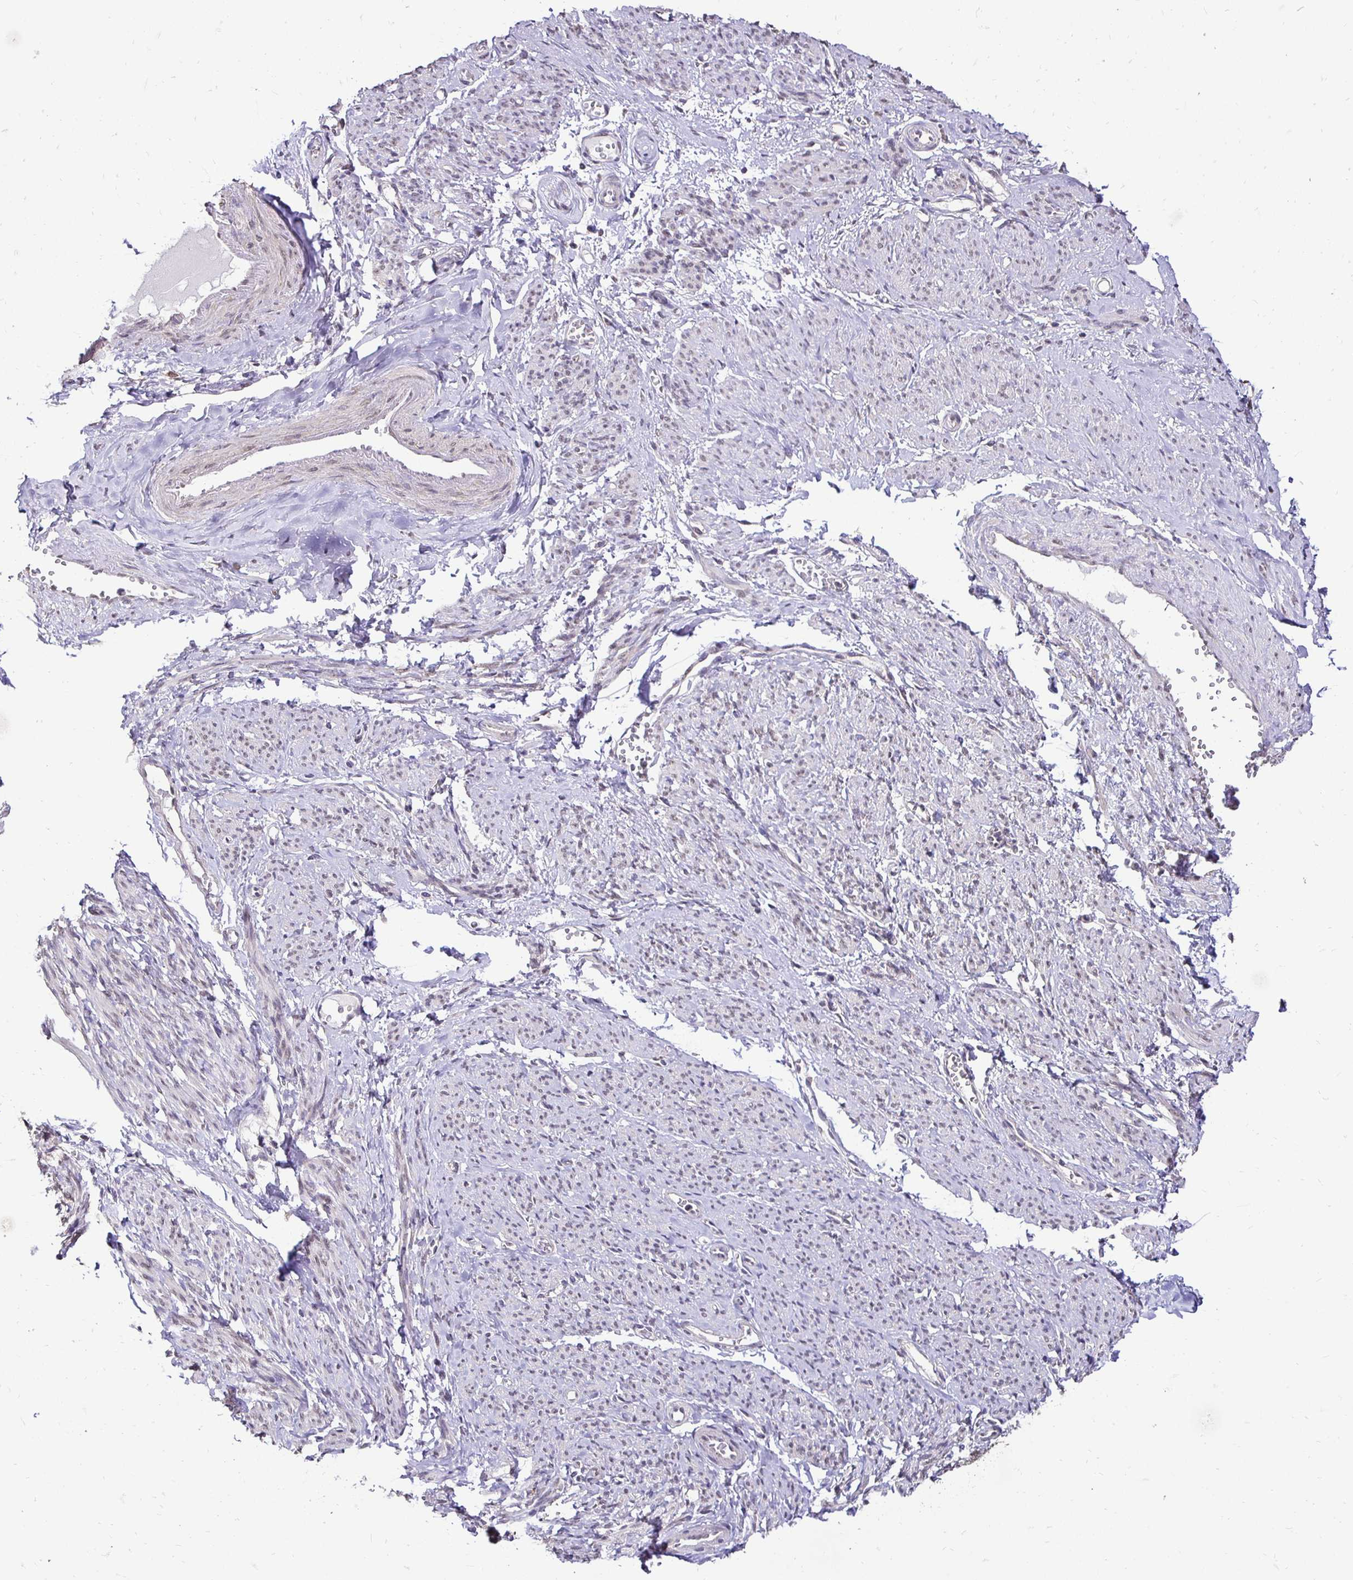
{"staining": {"intensity": "weak", "quantity": "25%-75%", "location": "nuclear"}, "tissue": "smooth muscle", "cell_type": "Smooth muscle cells", "image_type": "normal", "snomed": [{"axis": "morphology", "description": "Normal tissue, NOS"}, {"axis": "topography", "description": "Smooth muscle"}], "caption": "Benign smooth muscle reveals weak nuclear positivity in approximately 25%-75% of smooth muscle cells.", "gene": "RHEBL1", "patient": {"sex": "female", "age": 65}}